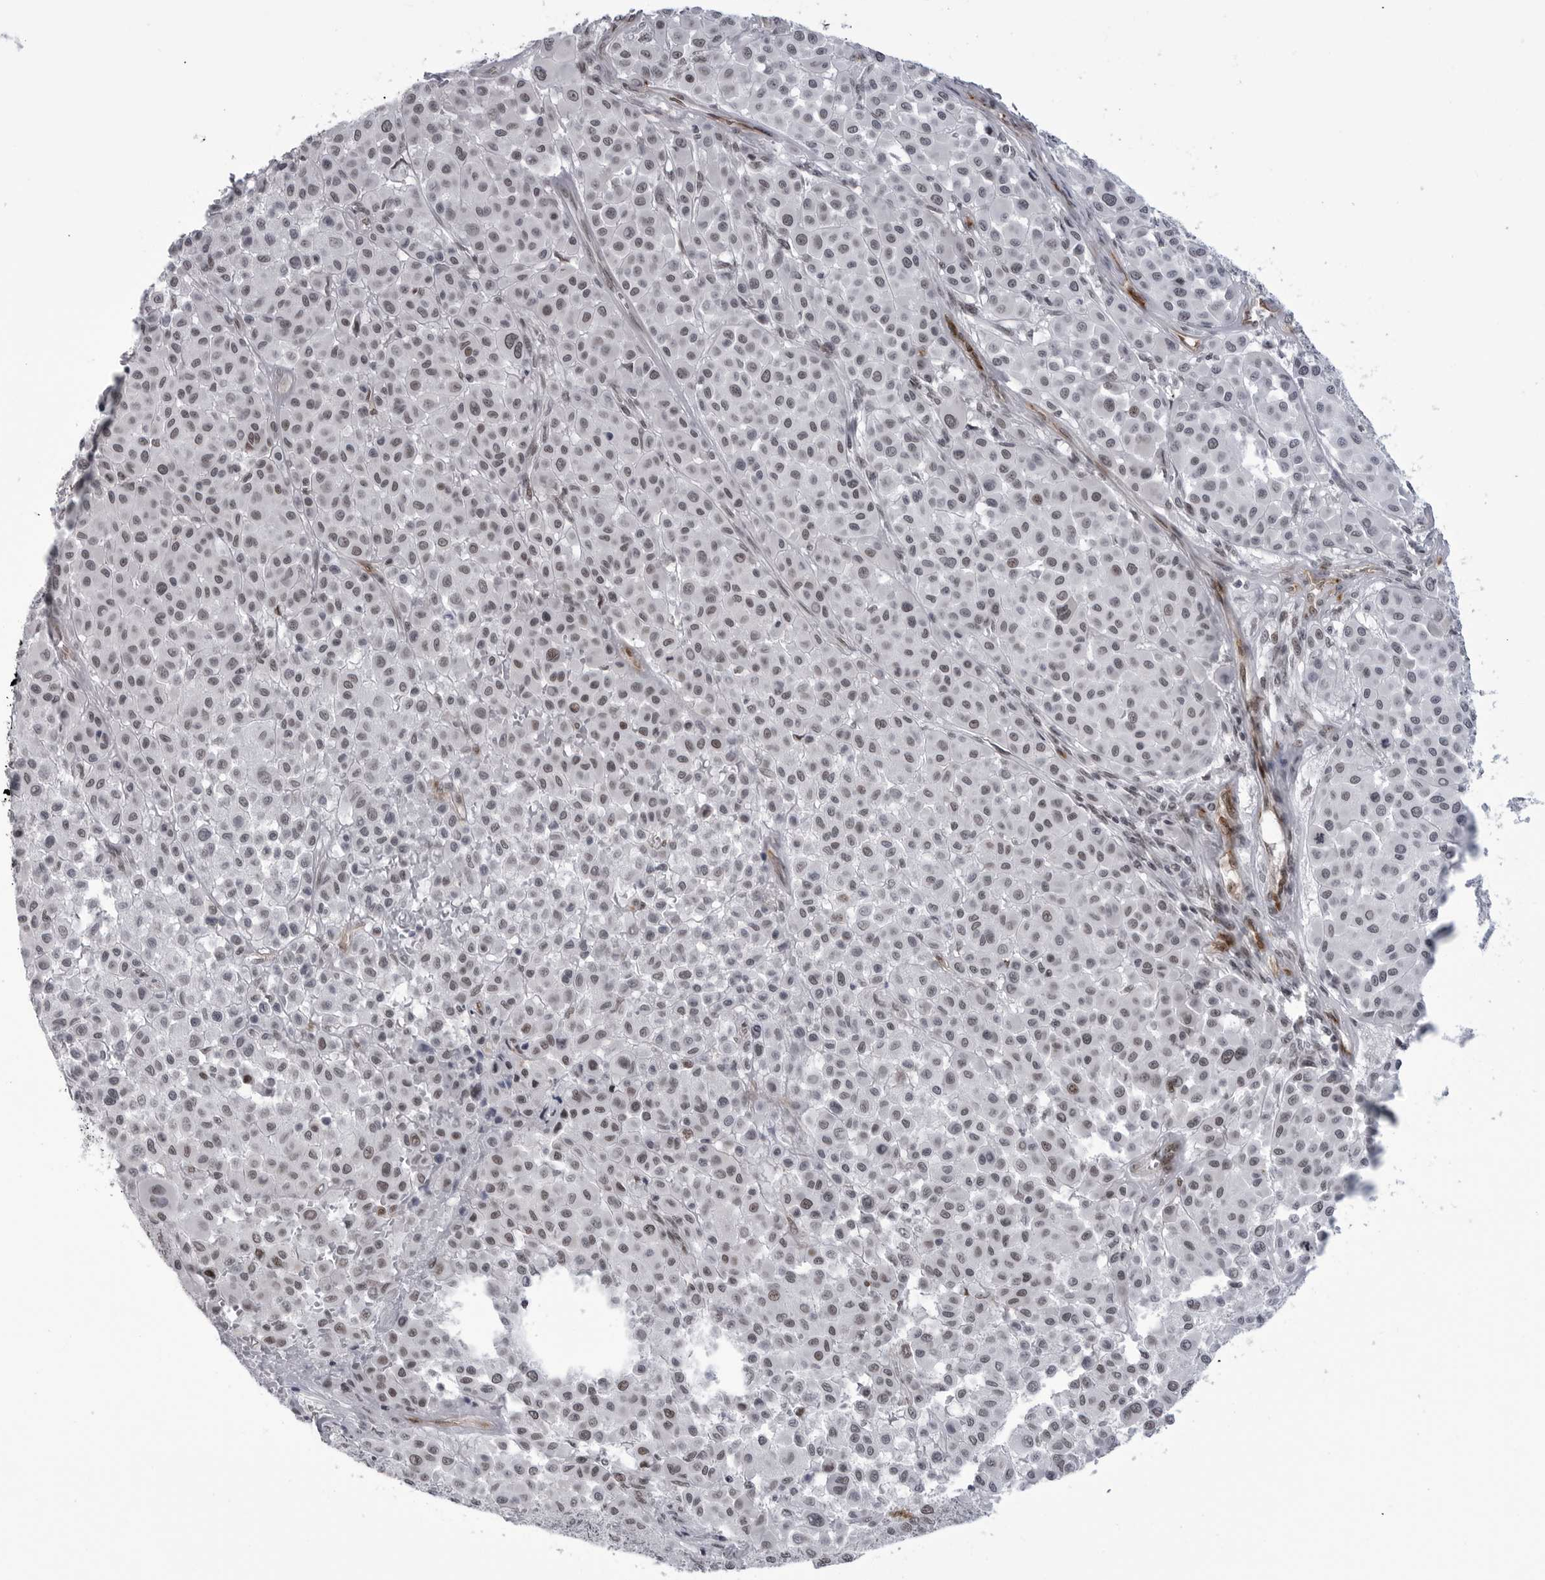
{"staining": {"intensity": "moderate", "quantity": "<25%", "location": "nuclear"}, "tissue": "melanoma", "cell_type": "Tumor cells", "image_type": "cancer", "snomed": [{"axis": "morphology", "description": "Malignant melanoma, Metastatic site"}, {"axis": "topography", "description": "Soft tissue"}], "caption": "Malignant melanoma (metastatic site) stained with DAB (3,3'-diaminobenzidine) IHC displays low levels of moderate nuclear positivity in approximately <25% of tumor cells. (Stains: DAB (3,3'-diaminobenzidine) in brown, nuclei in blue, Microscopy: brightfield microscopy at high magnification).", "gene": "RNF26", "patient": {"sex": "male", "age": 41}}